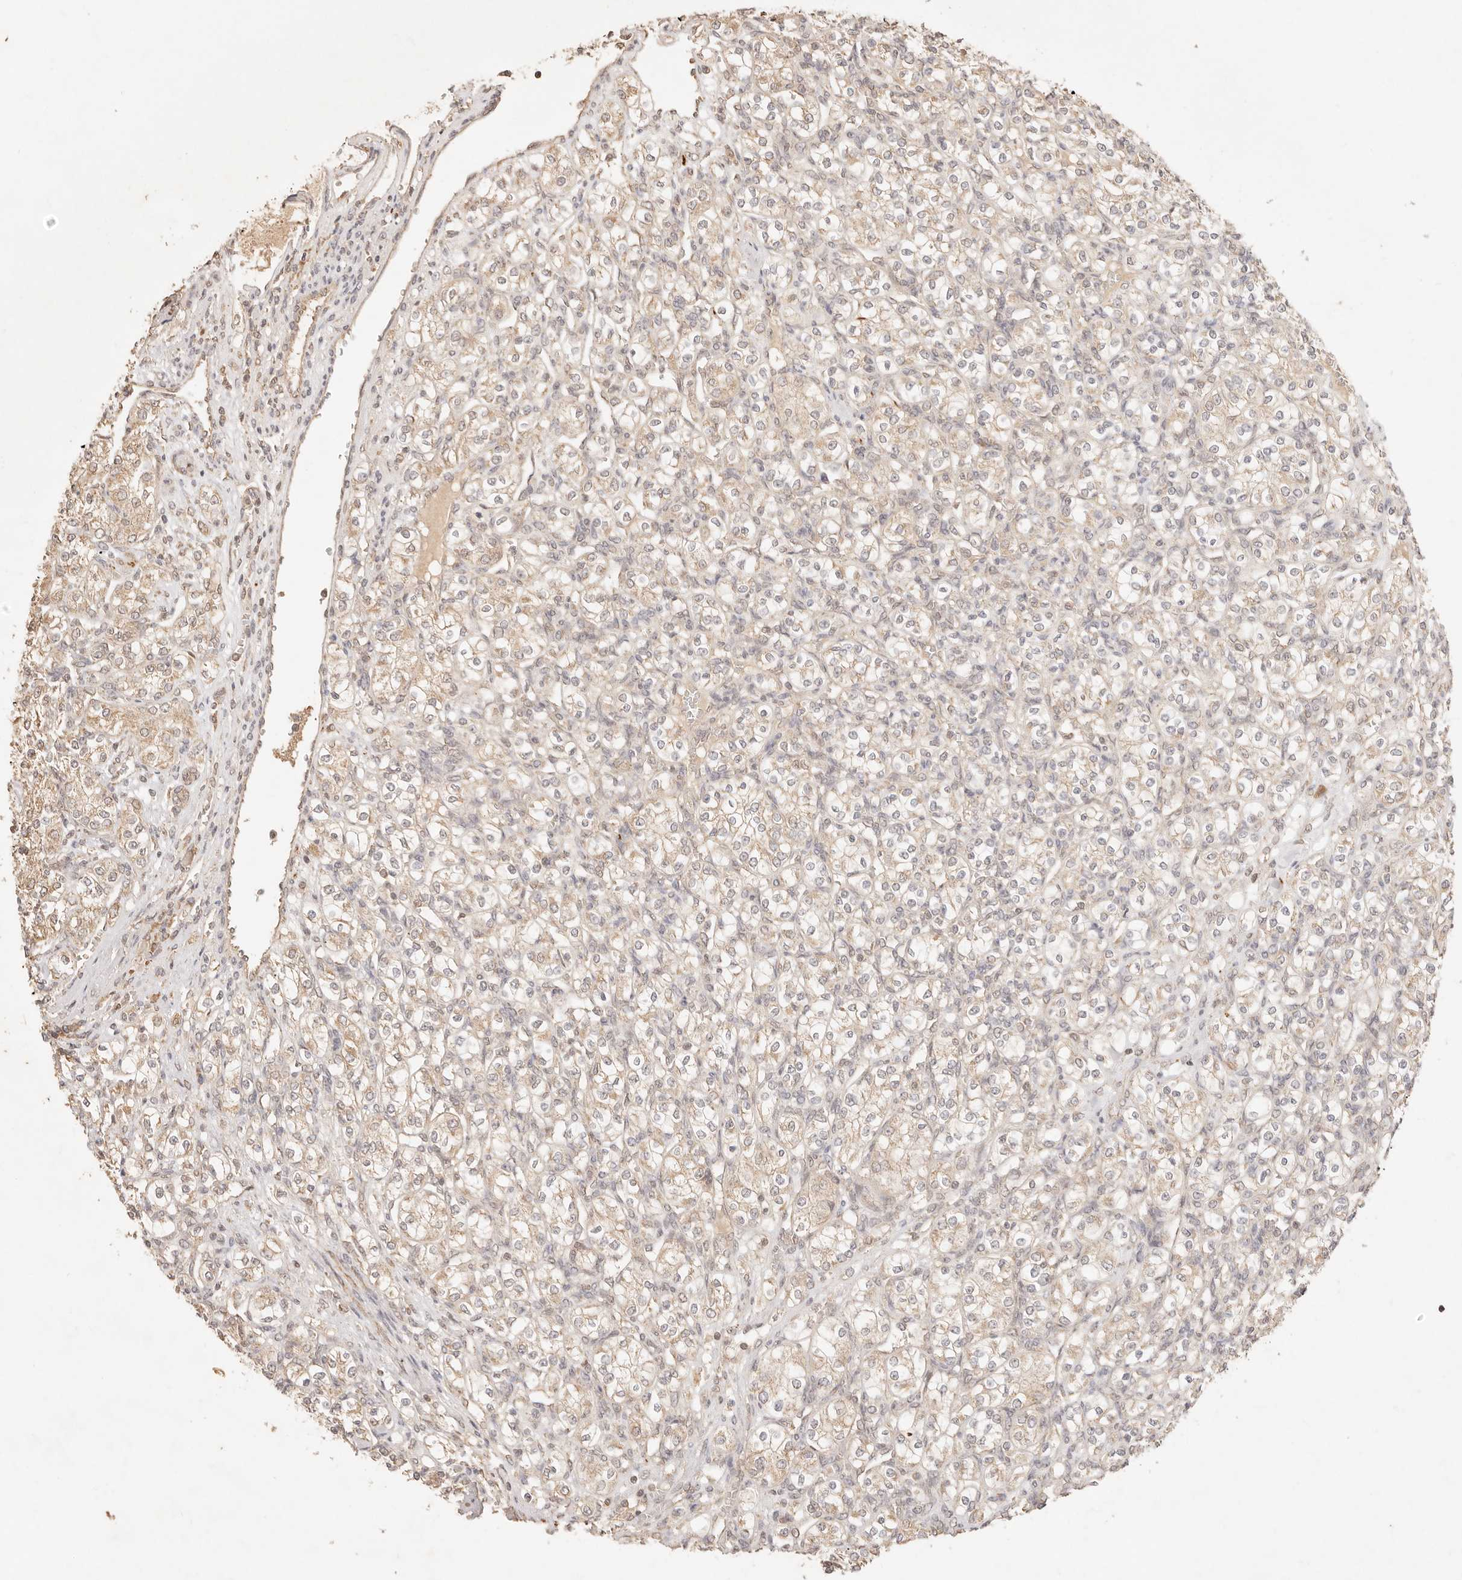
{"staining": {"intensity": "weak", "quantity": "25%-75%", "location": "cytoplasmic/membranous"}, "tissue": "renal cancer", "cell_type": "Tumor cells", "image_type": "cancer", "snomed": [{"axis": "morphology", "description": "Adenocarcinoma, NOS"}, {"axis": "topography", "description": "Kidney"}], "caption": "The immunohistochemical stain labels weak cytoplasmic/membranous expression in tumor cells of renal adenocarcinoma tissue. (IHC, brightfield microscopy, high magnification).", "gene": "TRIM11", "patient": {"sex": "male", "age": 77}}